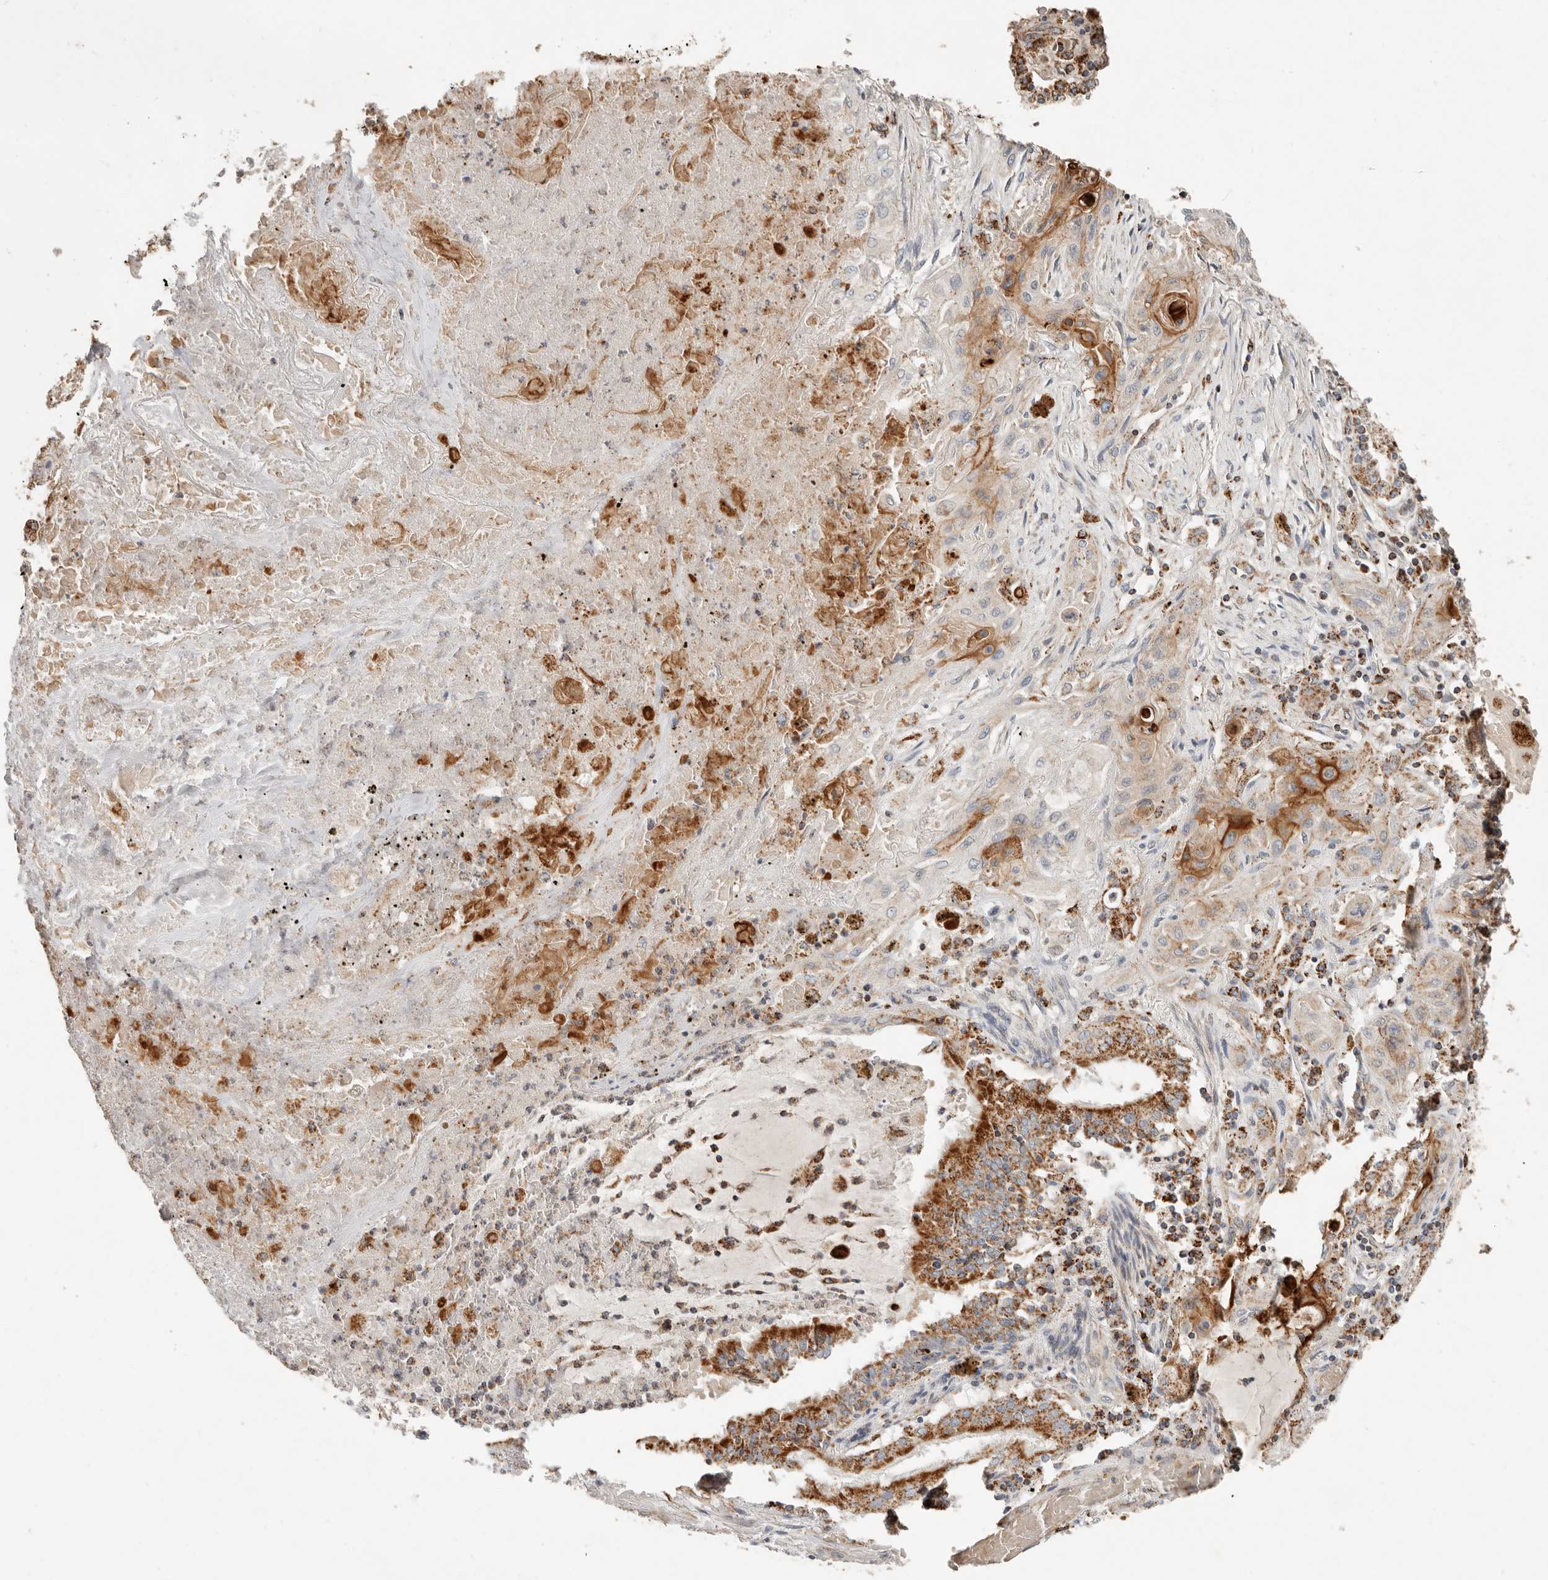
{"staining": {"intensity": "moderate", "quantity": "25%-75%", "location": "cytoplasmic/membranous"}, "tissue": "lung cancer", "cell_type": "Tumor cells", "image_type": "cancer", "snomed": [{"axis": "morphology", "description": "Squamous cell carcinoma, NOS"}, {"axis": "topography", "description": "Lung"}], "caption": "A high-resolution photomicrograph shows immunohistochemistry (IHC) staining of squamous cell carcinoma (lung), which reveals moderate cytoplasmic/membranous staining in approximately 25%-75% of tumor cells. (DAB (3,3'-diaminobenzidine) IHC, brown staining for protein, blue staining for nuclei).", "gene": "ARHGEF10L", "patient": {"sex": "female", "age": 47}}